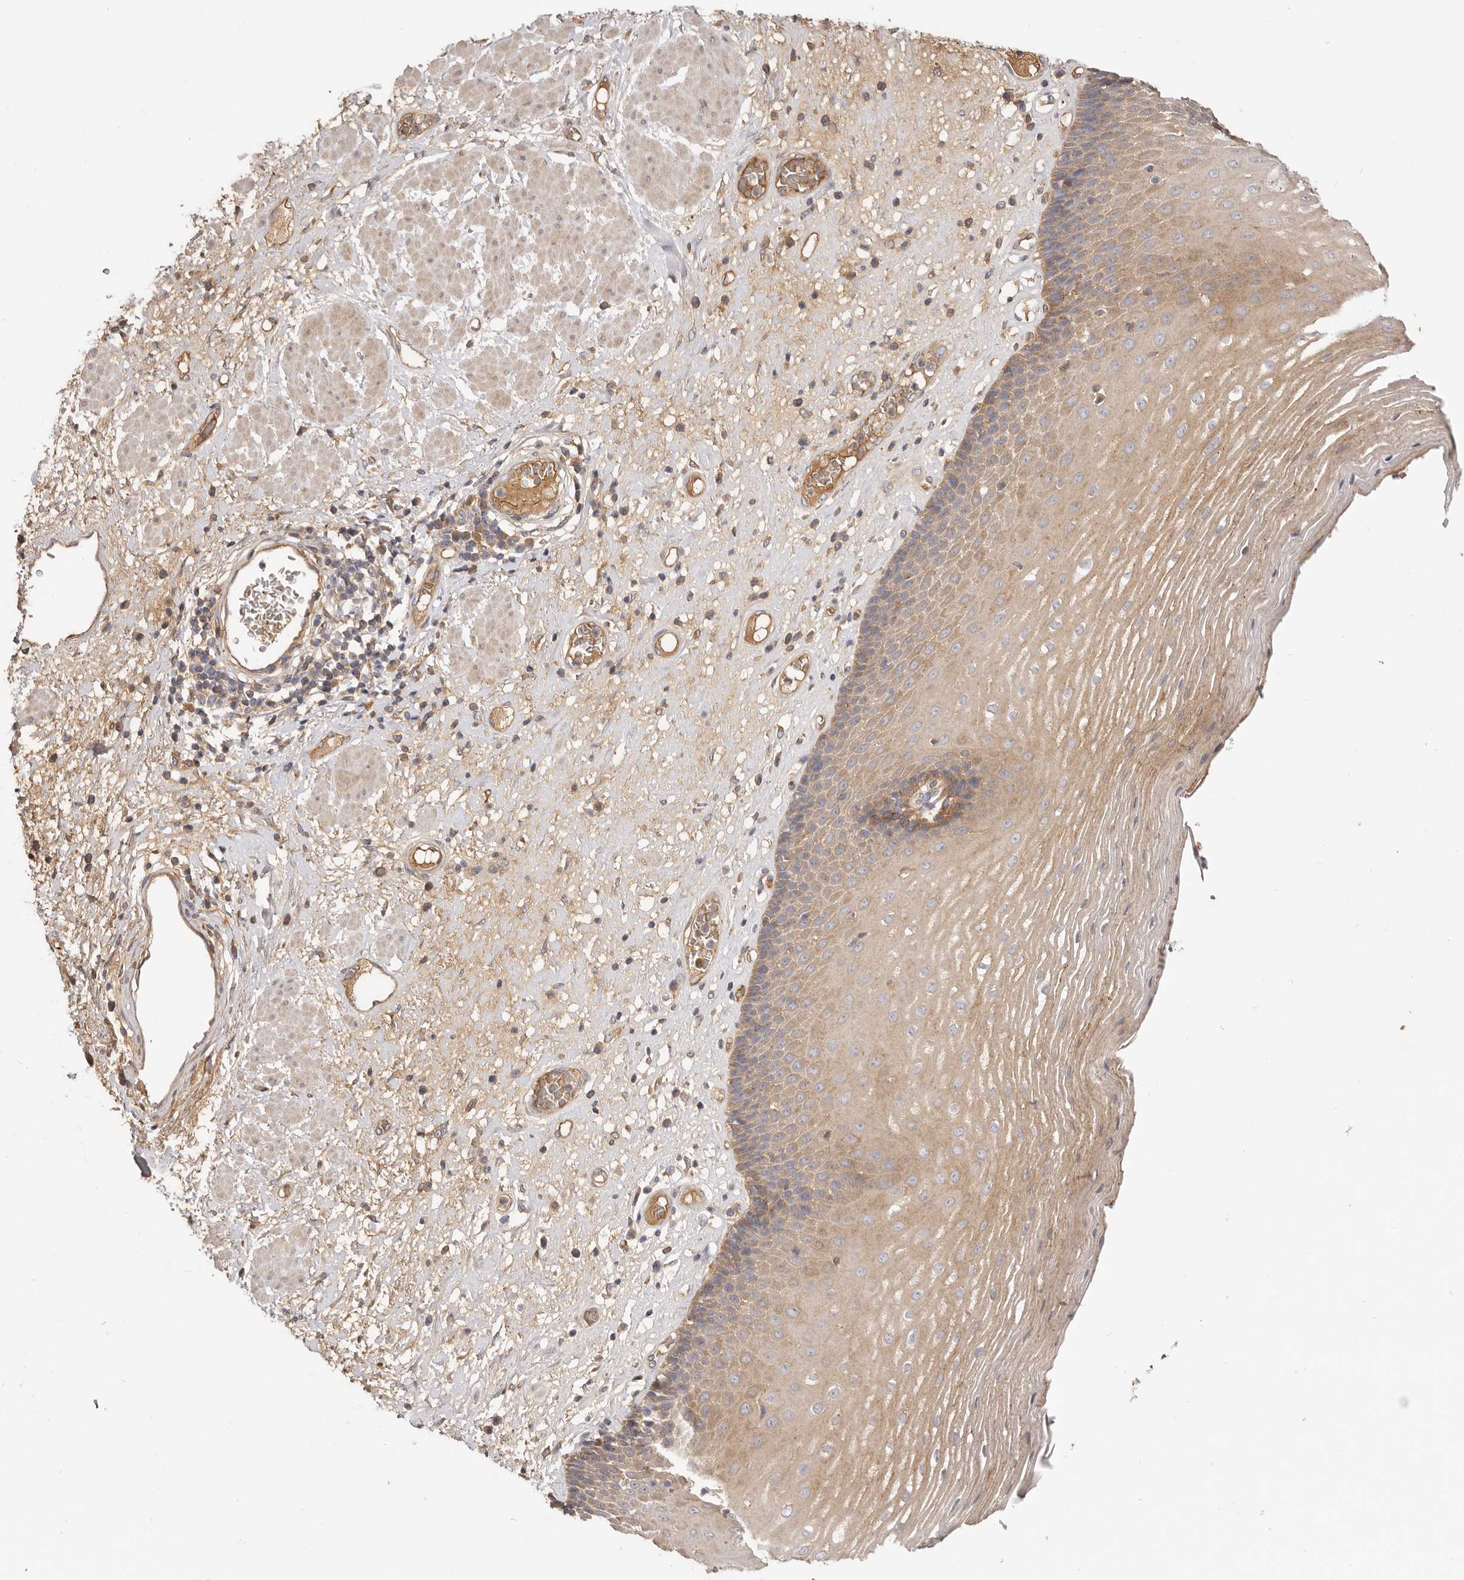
{"staining": {"intensity": "moderate", "quantity": ">75%", "location": "cytoplasmic/membranous"}, "tissue": "esophagus", "cell_type": "Squamous epithelial cells", "image_type": "normal", "snomed": [{"axis": "morphology", "description": "Normal tissue, NOS"}, {"axis": "morphology", "description": "Adenocarcinoma, NOS"}, {"axis": "topography", "description": "Esophagus"}], "caption": "Immunohistochemistry (IHC) image of unremarkable esophagus: esophagus stained using immunohistochemistry shows medium levels of moderate protein expression localized specifically in the cytoplasmic/membranous of squamous epithelial cells, appearing as a cytoplasmic/membranous brown color.", "gene": "ADAMTS9", "patient": {"sex": "male", "age": 62}}